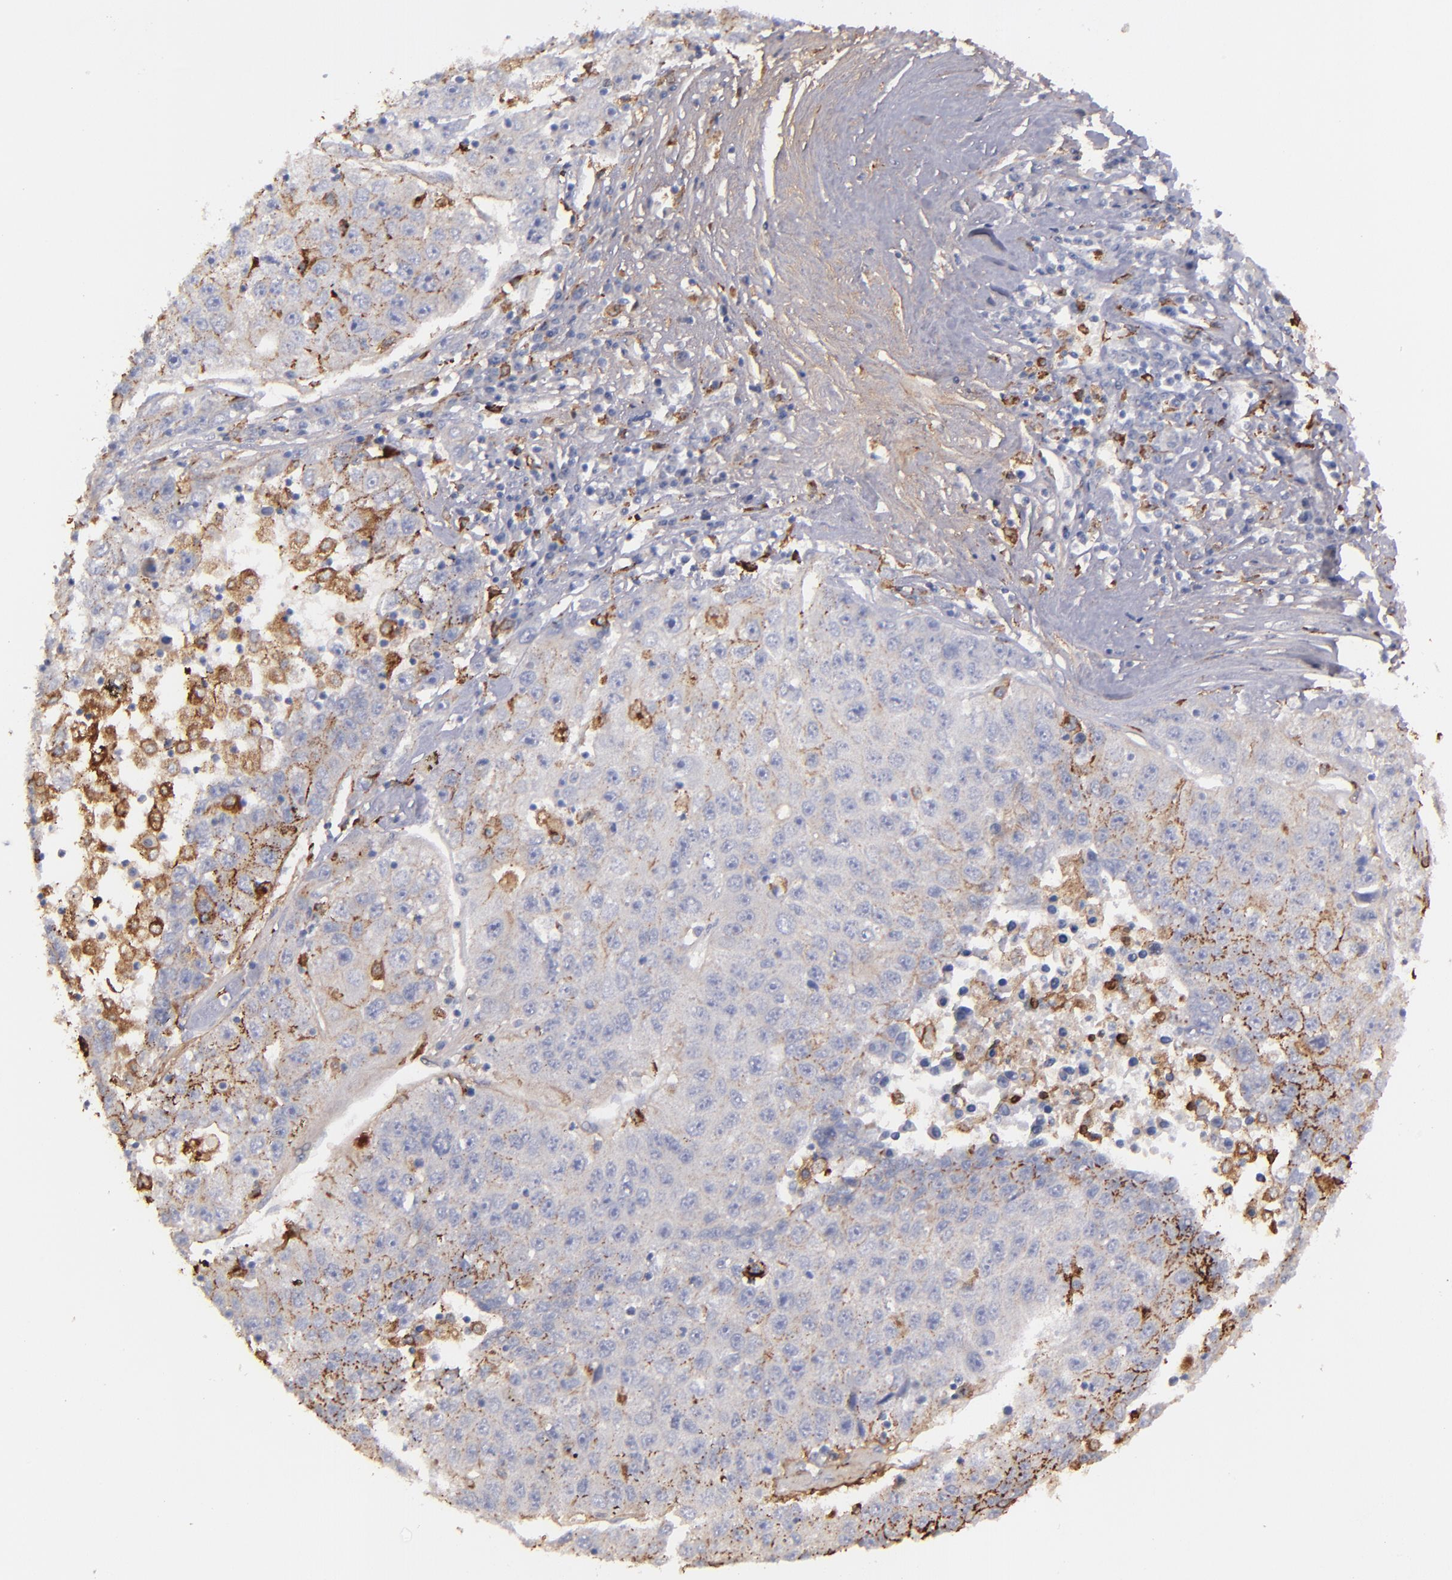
{"staining": {"intensity": "weak", "quantity": "<25%", "location": "cytoplasmic/membranous"}, "tissue": "liver cancer", "cell_type": "Tumor cells", "image_type": "cancer", "snomed": [{"axis": "morphology", "description": "Carcinoma, Hepatocellular, NOS"}, {"axis": "topography", "description": "Liver"}], "caption": "The IHC image has no significant positivity in tumor cells of liver cancer (hepatocellular carcinoma) tissue.", "gene": "C1QA", "patient": {"sex": "male", "age": 49}}